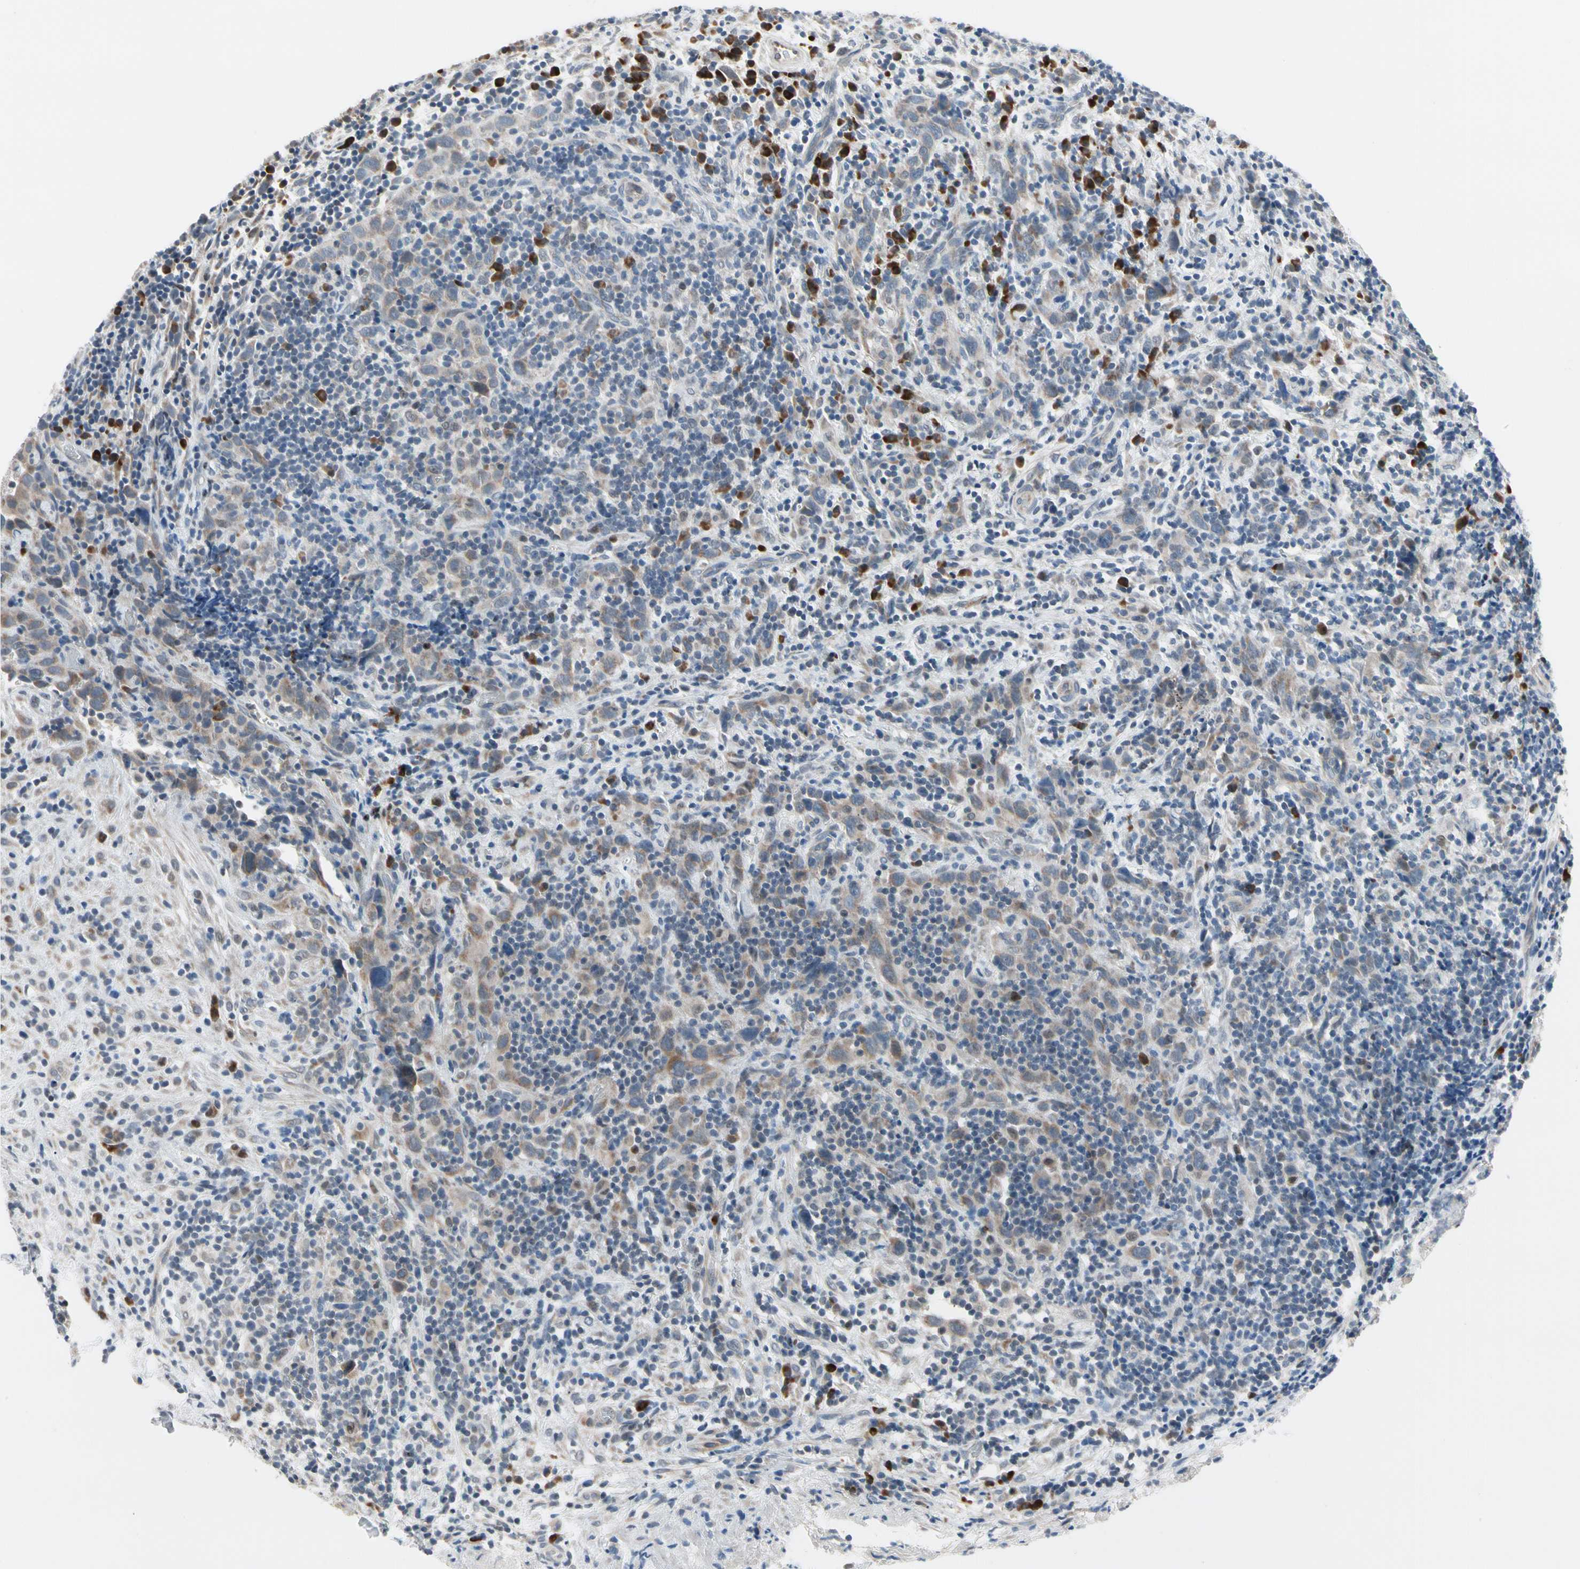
{"staining": {"intensity": "weak", "quantity": ">75%", "location": "cytoplasmic/membranous"}, "tissue": "urothelial cancer", "cell_type": "Tumor cells", "image_type": "cancer", "snomed": [{"axis": "morphology", "description": "Urothelial carcinoma, High grade"}, {"axis": "topography", "description": "Urinary bladder"}], "caption": "A low amount of weak cytoplasmic/membranous positivity is seen in about >75% of tumor cells in urothelial cancer tissue. The staining was performed using DAB (3,3'-diaminobenzidine), with brown indicating positive protein expression. Nuclei are stained blue with hematoxylin.", "gene": "MARK1", "patient": {"sex": "male", "age": 61}}